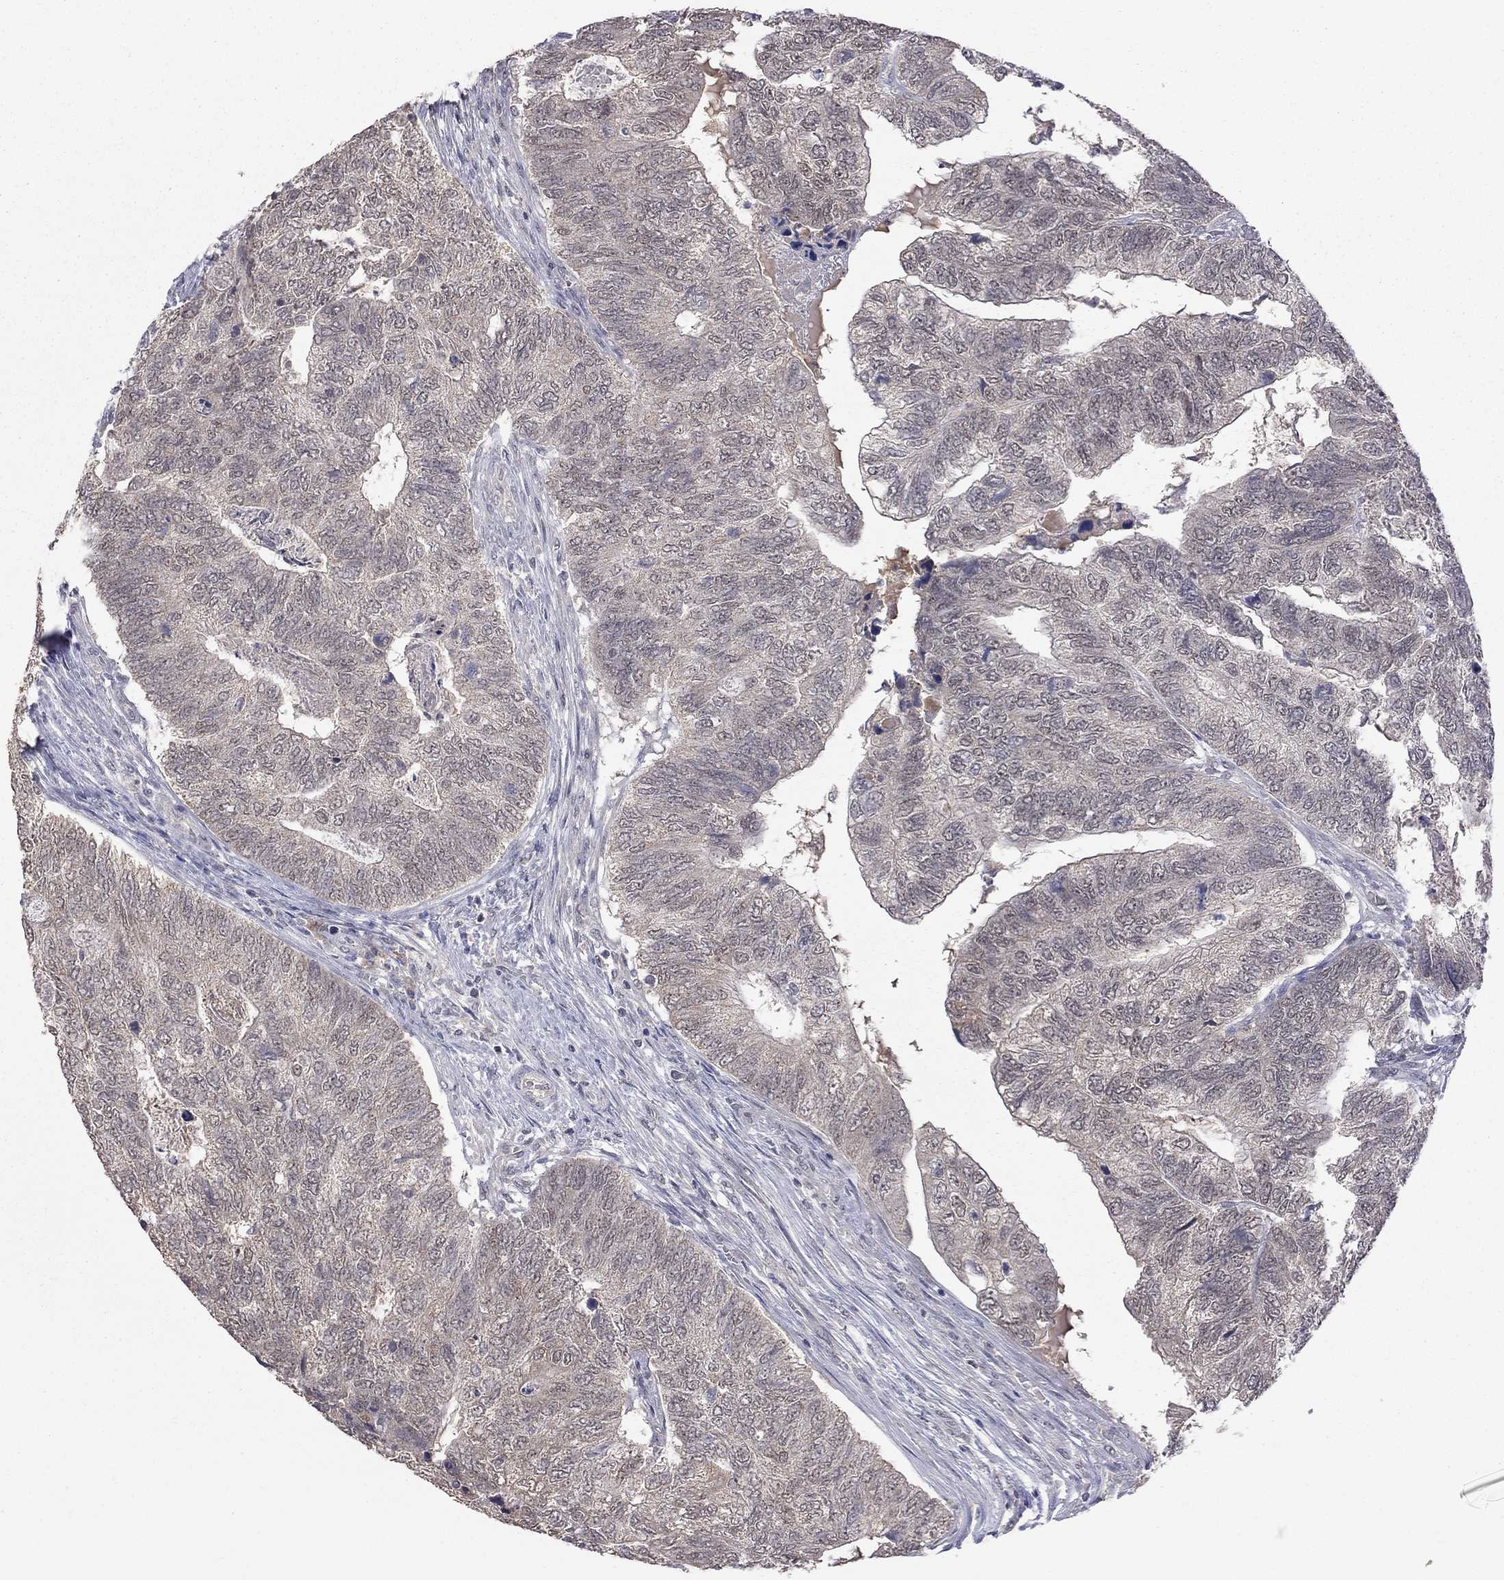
{"staining": {"intensity": "negative", "quantity": "none", "location": "none"}, "tissue": "colorectal cancer", "cell_type": "Tumor cells", "image_type": "cancer", "snomed": [{"axis": "morphology", "description": "Adenocarcinoma, NOS"}, {"axis": "topography", "description": "Colon"}], "caption": "DAB immunohistochemical staining of human colorectal cancer (adenocarcinoma) shows no significant positivity in tumor cells.", "gene": "HTR6", "patient": {"sex": "female", "age": 67}}